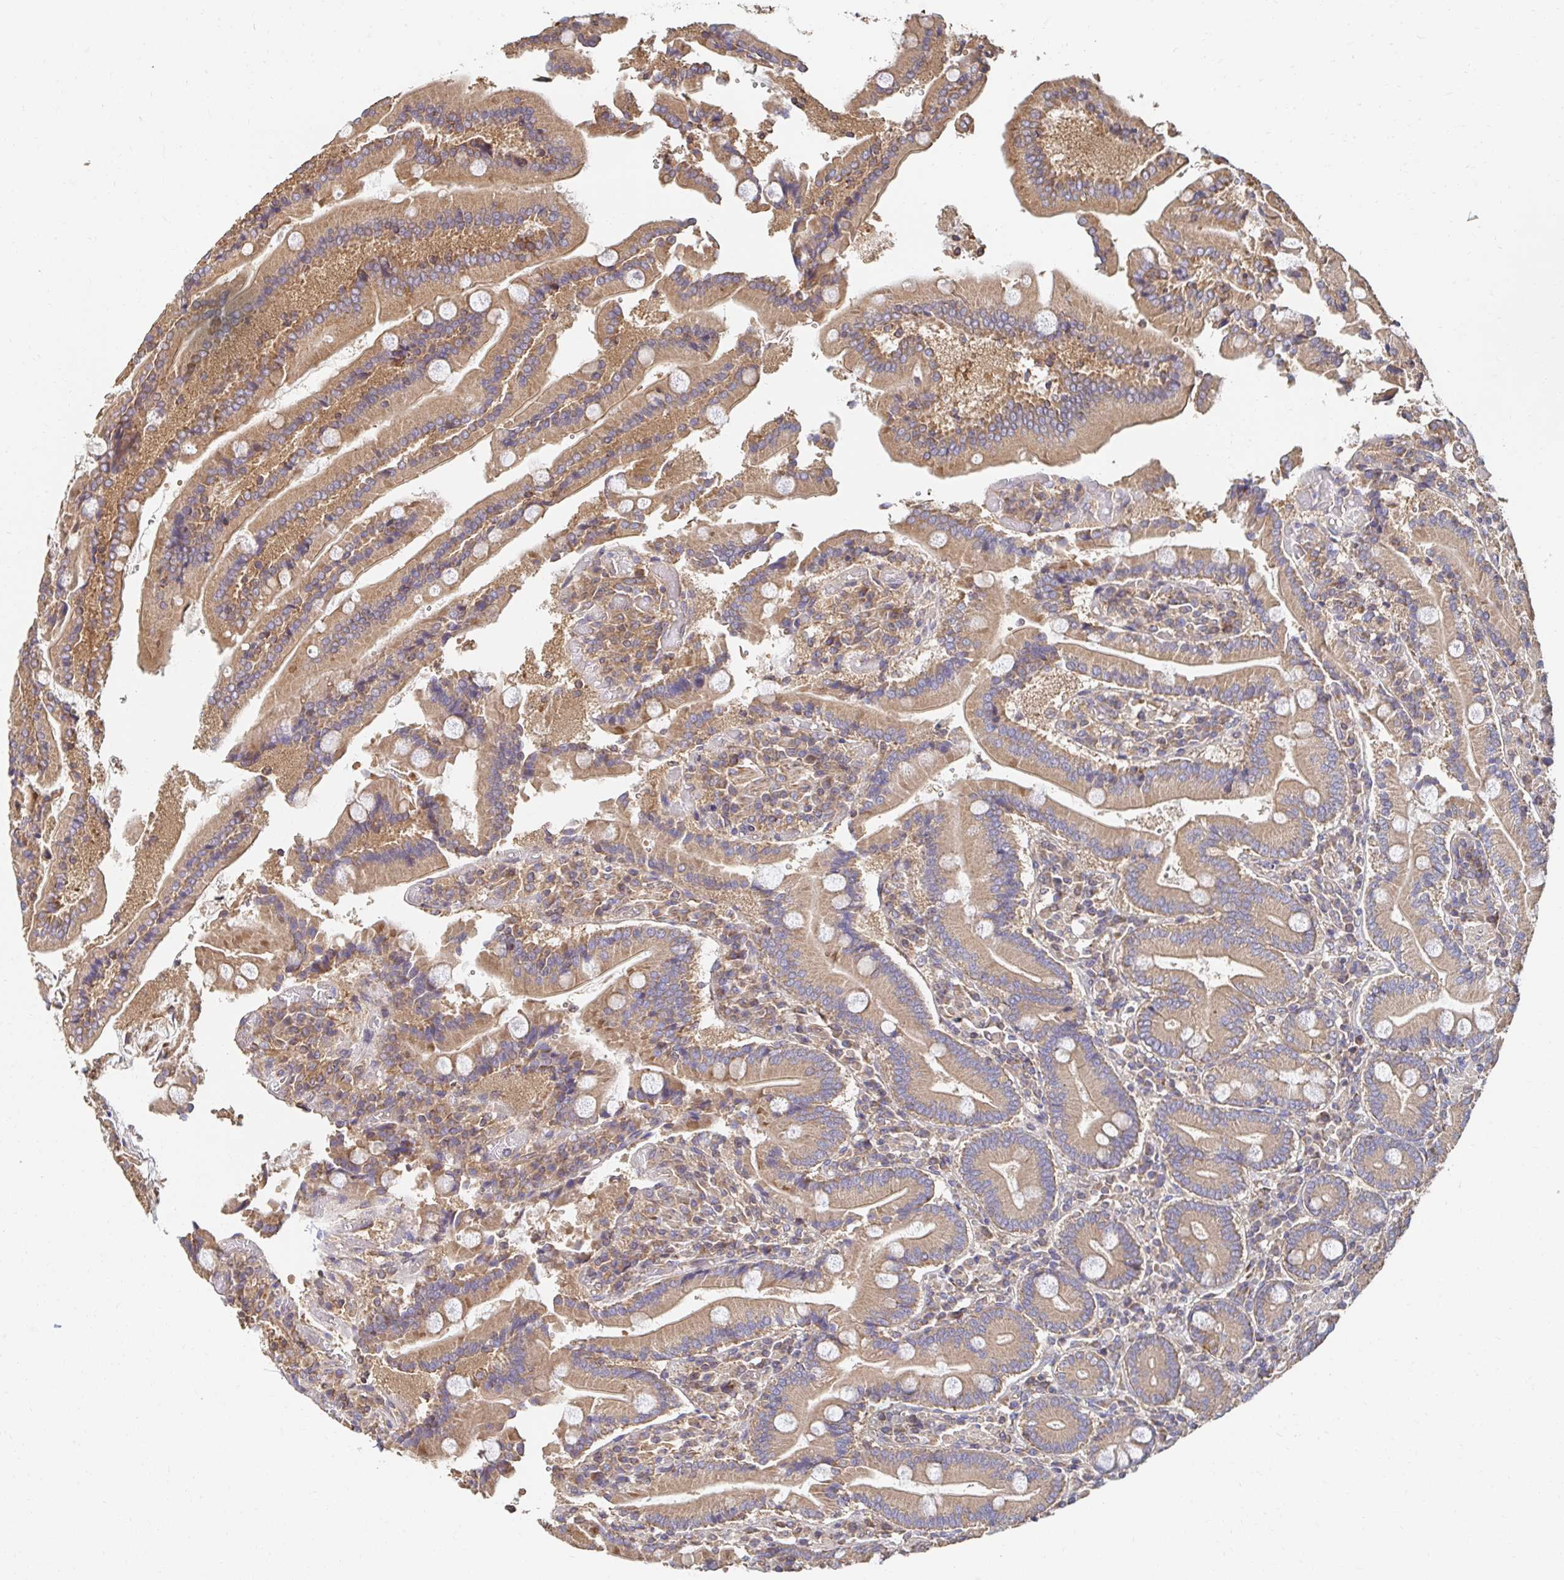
{"staining": {"intensity": "moderate", "quantity": ">75%", "location": "cytoplasmic/membranous"}, "tissue": "duodenum", "cell_type": "Glandular cells", "image_type": "normal", "snomed": [{"axis": "morphology", "description": "Normal tissue, NOS"}, {"axis": "topography", "description": "Duodenum"}], "caption": "A brown stain shows moderate cytoplasmic/membranous positivity of a protein in glandular cells of unremarkable human duodenum. Nuclei are stained in blue.", "gene": "APBB1", "patient": {"sex": "female", "age": 62}}